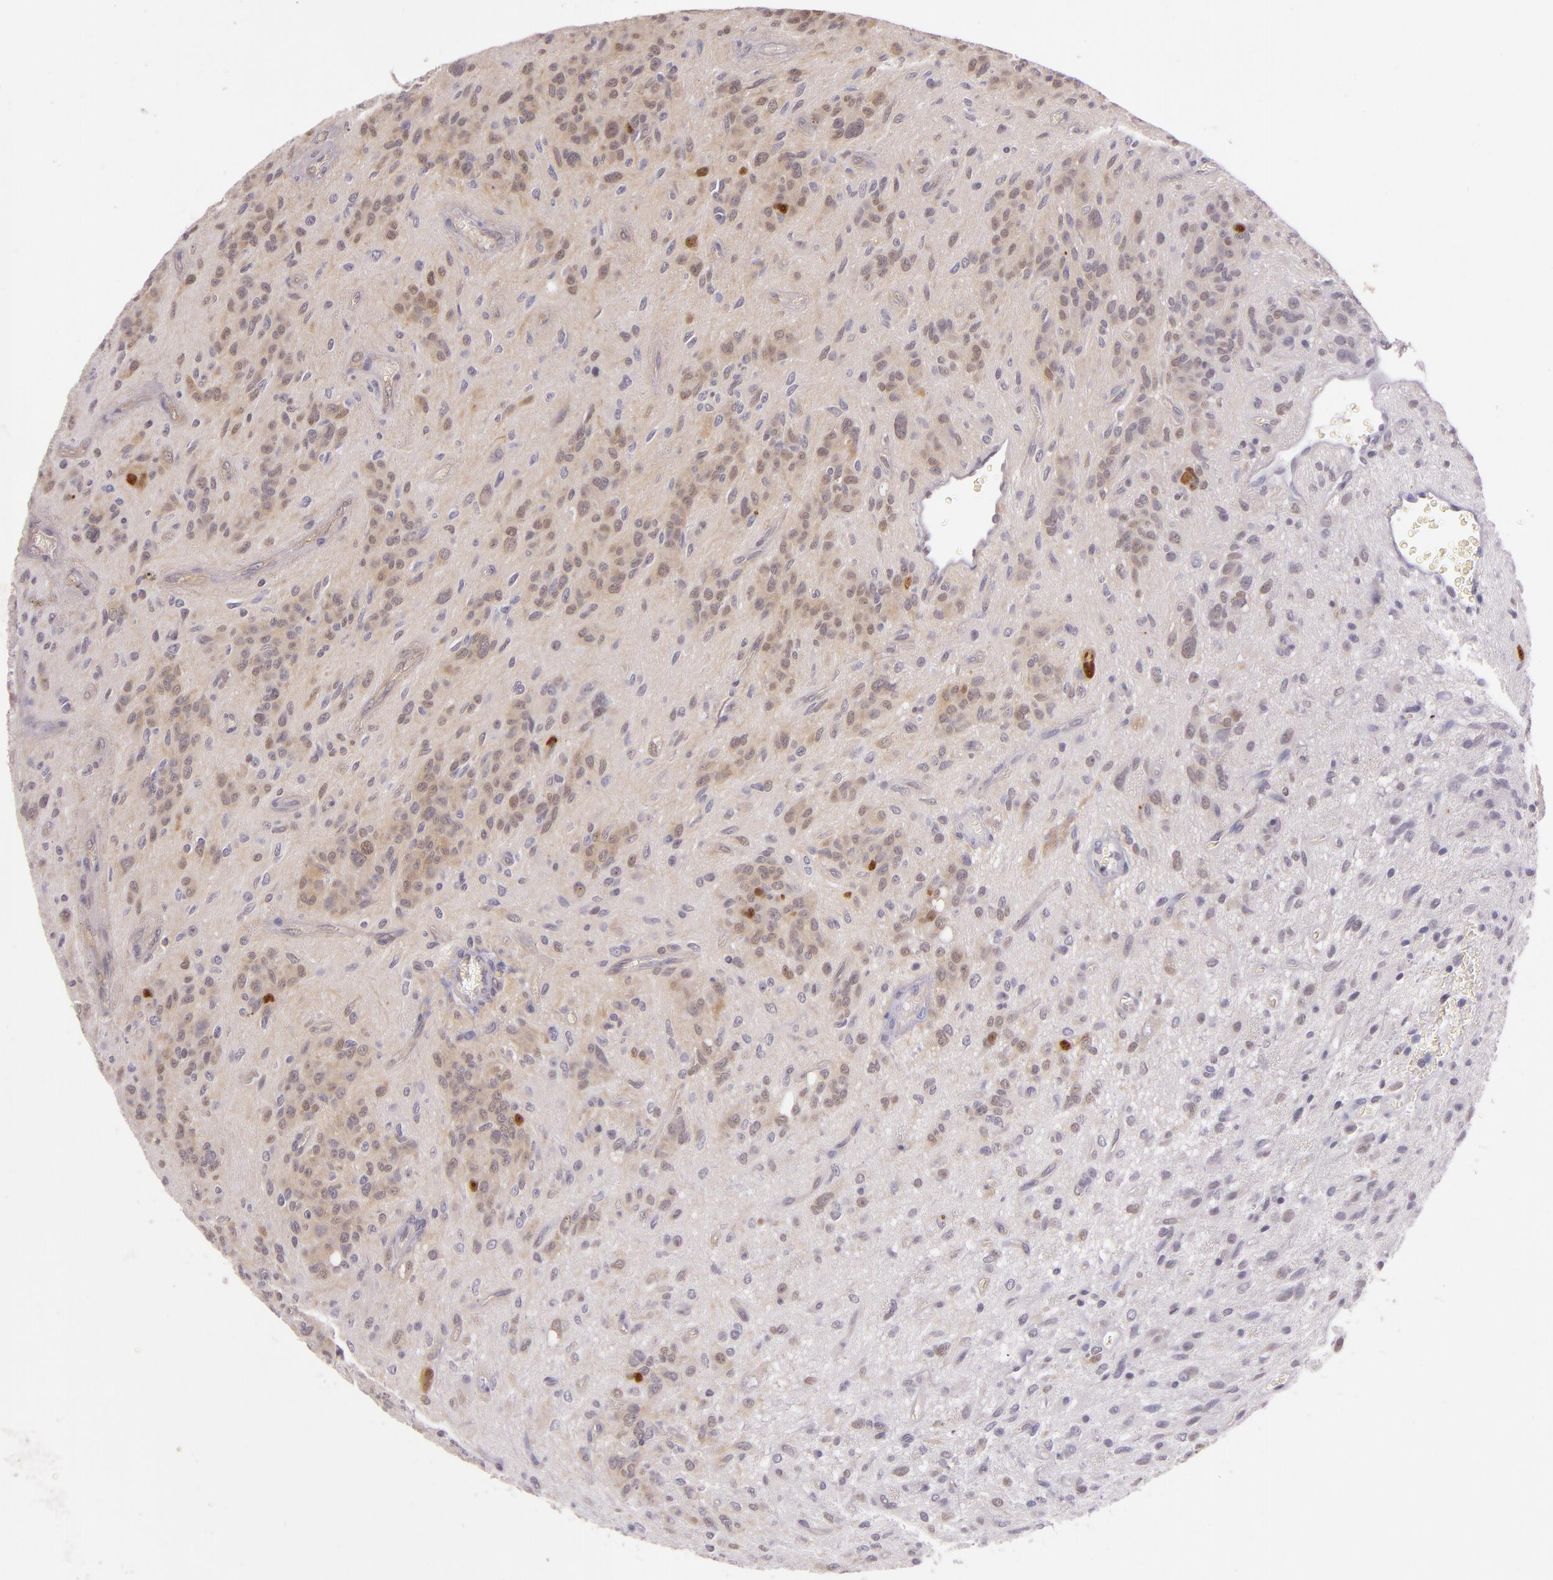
{"staining": {"intensity": "moderate", "quantity": "25%-75%", "location": "cytoplasmic/membranous,nuclear"}, "tissue": "glioma", "cell_type": "Tumor cells", "image_type": "cancer", "snomed": [{"axis": "morphology", "description": "Glioma, malignant, Low grade"}, {"axis": "topography", "description": "Brain"}], "caption": "This is a histology image of immunohistochemistry (IHC) staining of low-grade glioma (malignant), which shows moderate staining in the cytoplasmic/membranous and nuclear of tumor cells.", "gene": "HSPA8", "patient": {"sex": "female", "age": 15}}